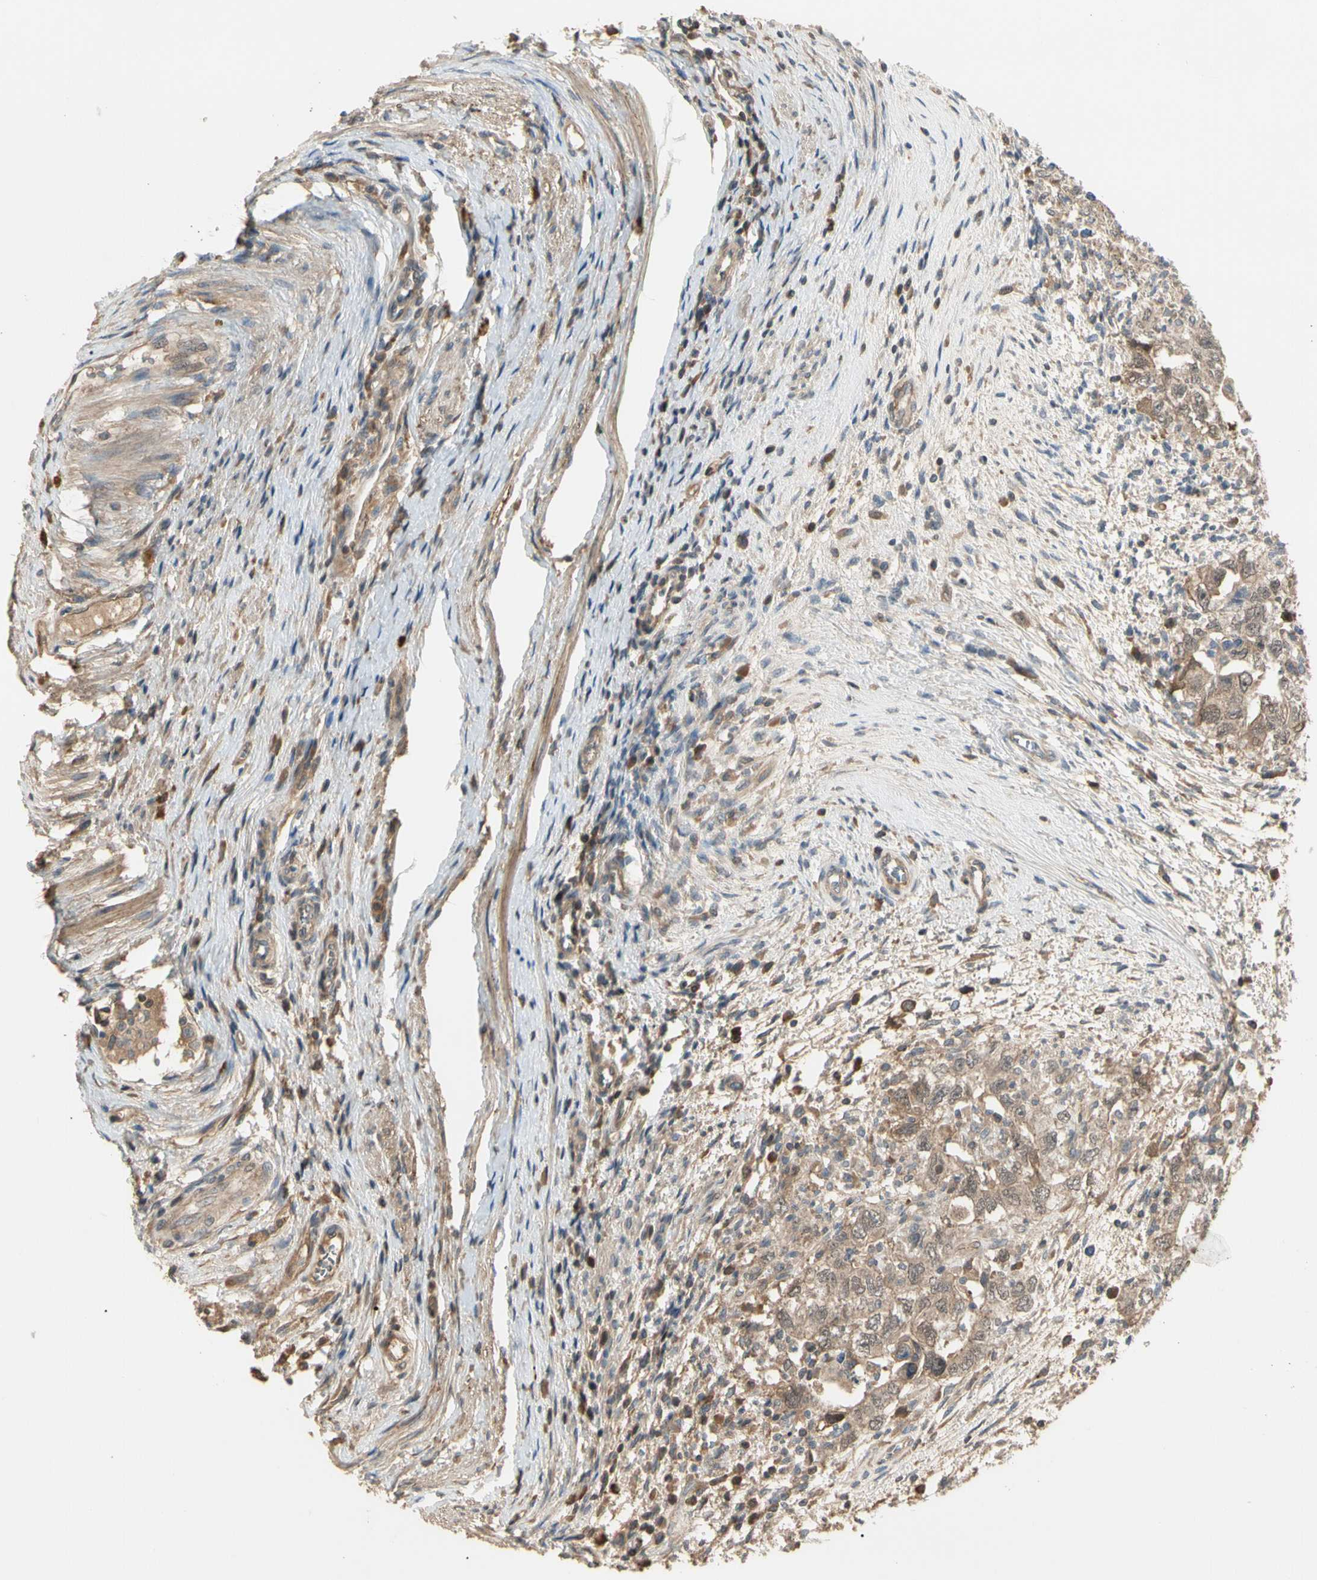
{"staining": {"intensity": "weak", "quantity": ">75%", "location": "cytoplasmic/membranous"}, "tissue": "testis cancer", "cell_type": "Tumor cells", "image_type": "cancer", "snomed": [{"axis": "morphology", "description": "Carcinoma, Embryonal, NOS"}, {"axis": "topography", "description": "Testis"}], "caption": "A low amount of weak cytoplasmic/membranous expression is seen in approximately >75% of tumor cells in testis embryonal carcinoma tissue. Immunohistochemistry (ihc) stains the protein of interest in brown and the nuclei are stained blue.", "gene": "ATG4C", "patient": {"sex": "male", "age": 26}}